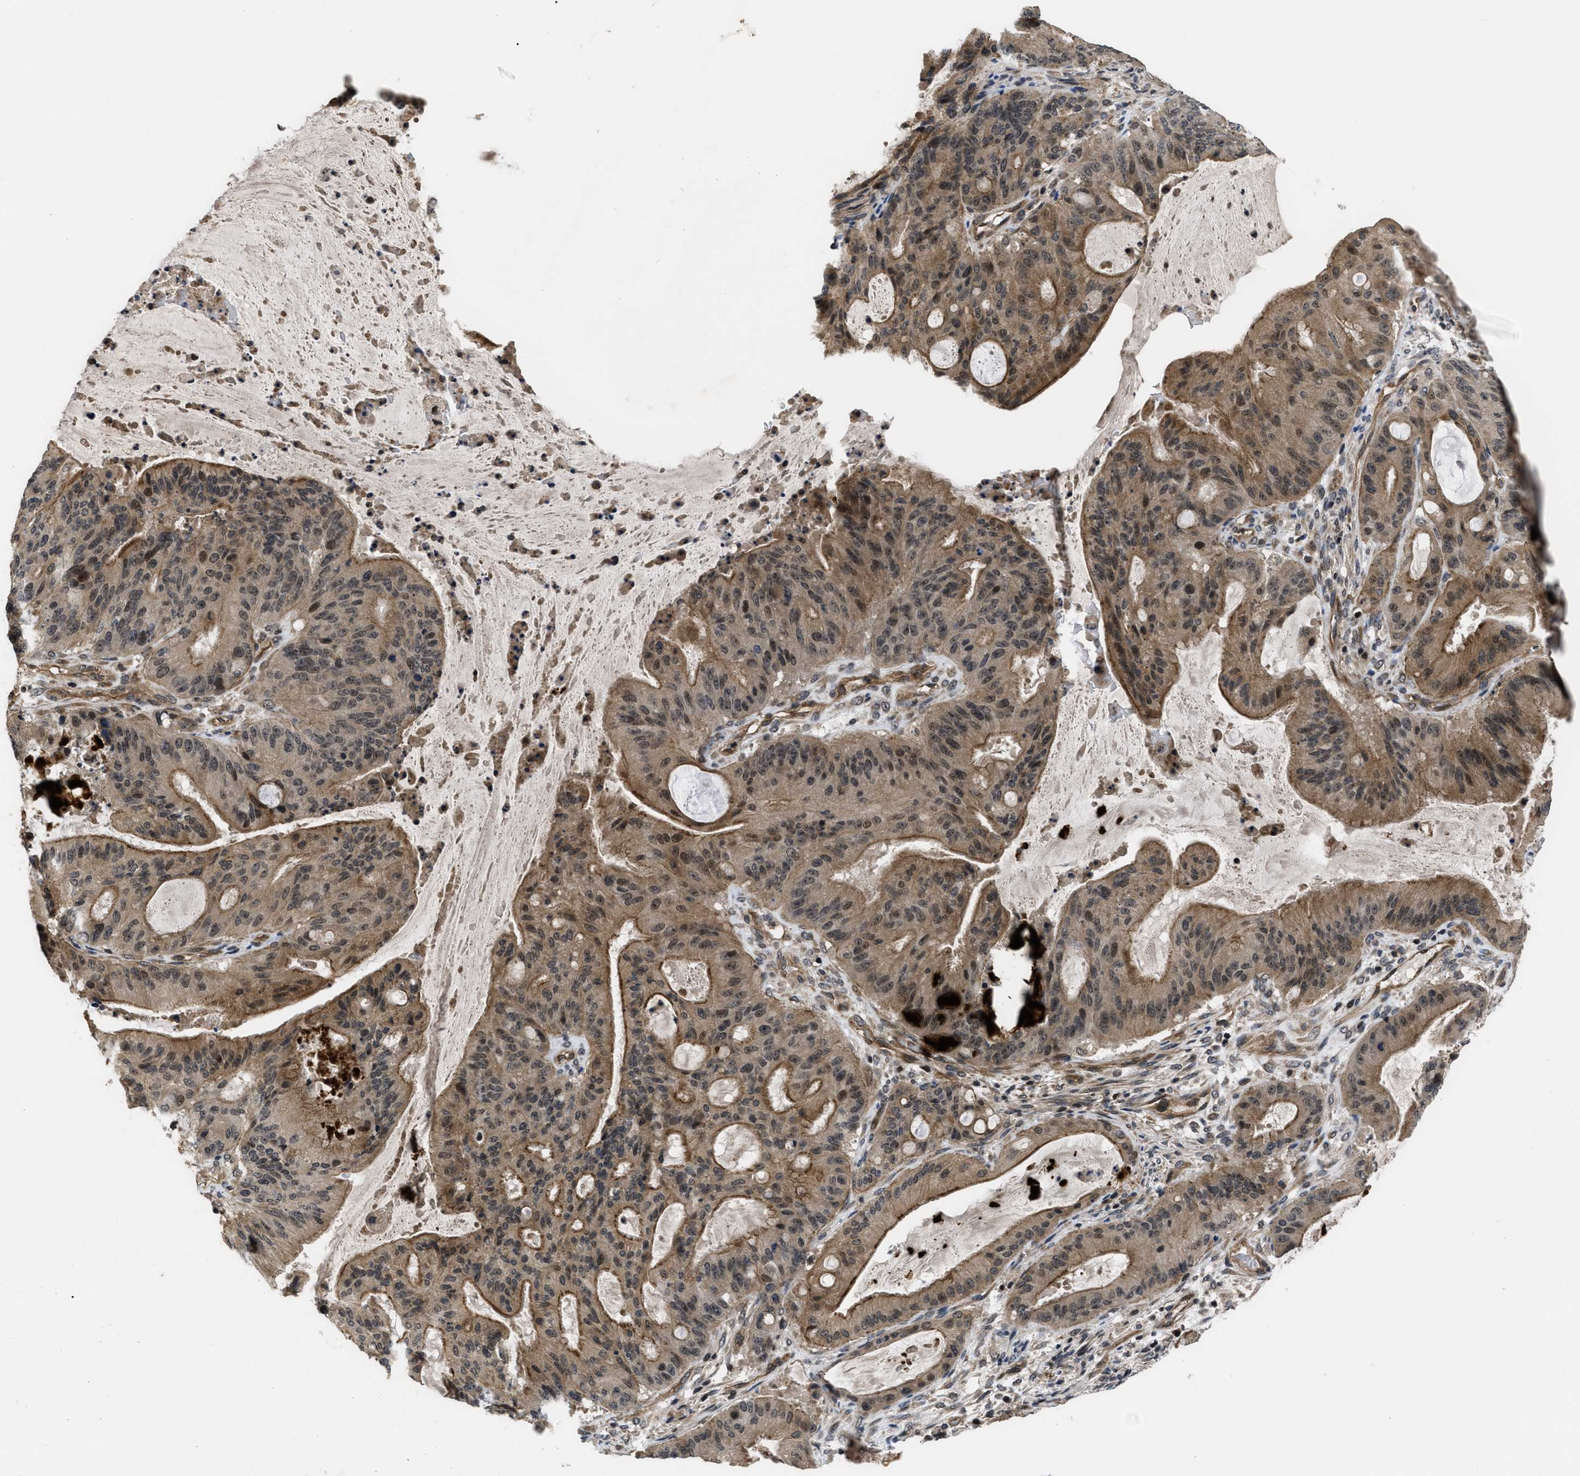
{"staining": {"intensity": "moderate", "quantity": ">75%", "location": "cytoplasmic/membranous,nuclear"}, "tissue": "liver cancer", "cell_type": "Tumor cells", "image_type": "cancer", "snomed": [{"axis": "morphology", "description": "Normal tissue, NOS"}, {"axis": "morphology", "description": "Cholangiocarcinoma"}, {"axis": "topography", "description": "Liver"}, {"axis": "topography", "description": "Peripheral nerve tissue"}], "caption": "DAB immunohistochemical staining of human liver cholangiocarcinoma exhibits moderate cytoplasmic/membranous and nuclear protein positivity in approximately >75% of tumor cells.", "gene": "DNAJC14", "patient": {"sex": "female", "age": 73}}